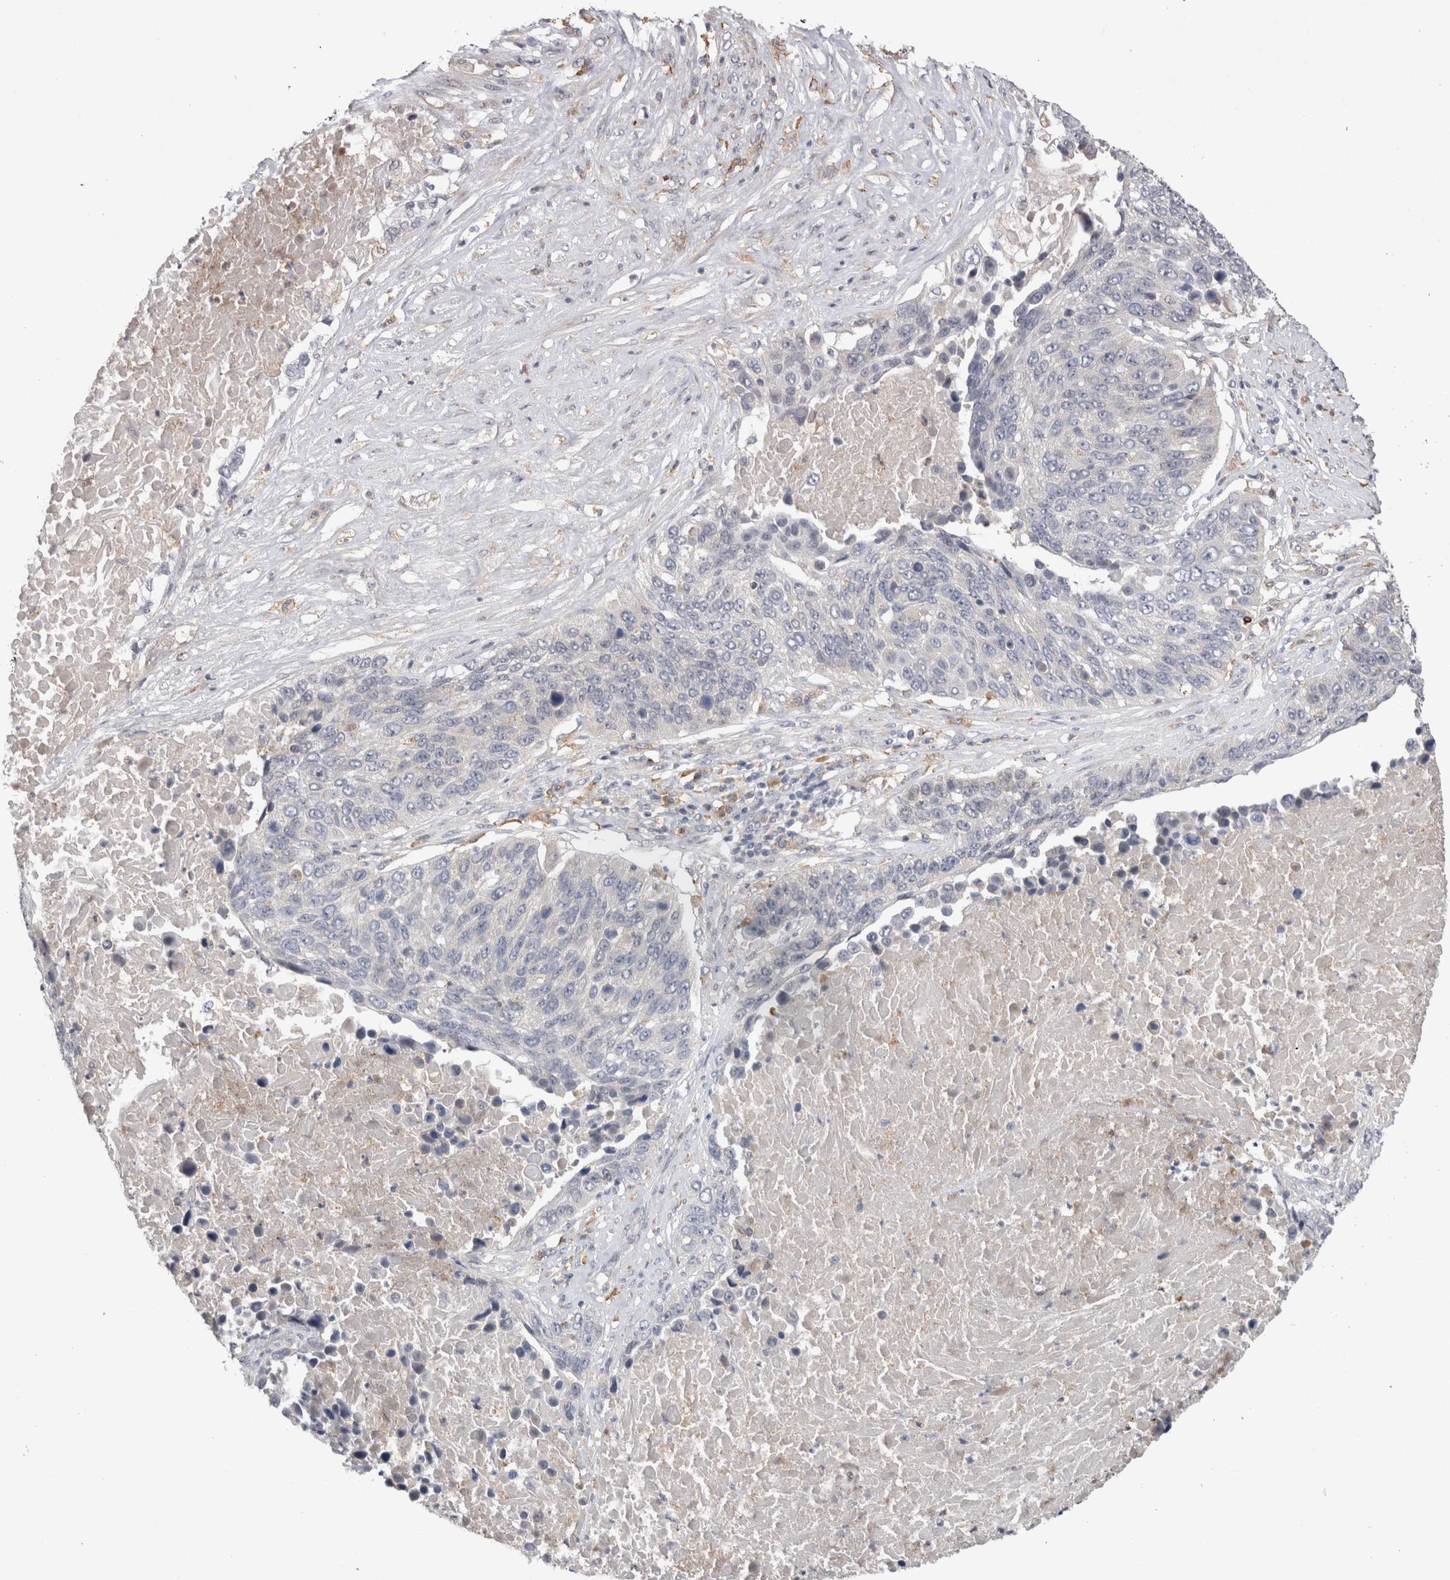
{"staining": {"intensity": "negative", "quantity": "none", "location": "none"}, "tissue": "lung cancer", "cell_type": "Tumor cells", "image_type": "cancer", "snomed": [{"axis": "morphology", "description": "Squamous cell carcinoma, NOS"}, {"axis": "topography", "description": "Lung"}], "caption": "The IHC histopathology image has no significant expression in tumor cells of lung cancer (squamous cell carcinoma) tissue.", "gene": "VSIG4", "patient": {"sex": "male", "age": 66}}